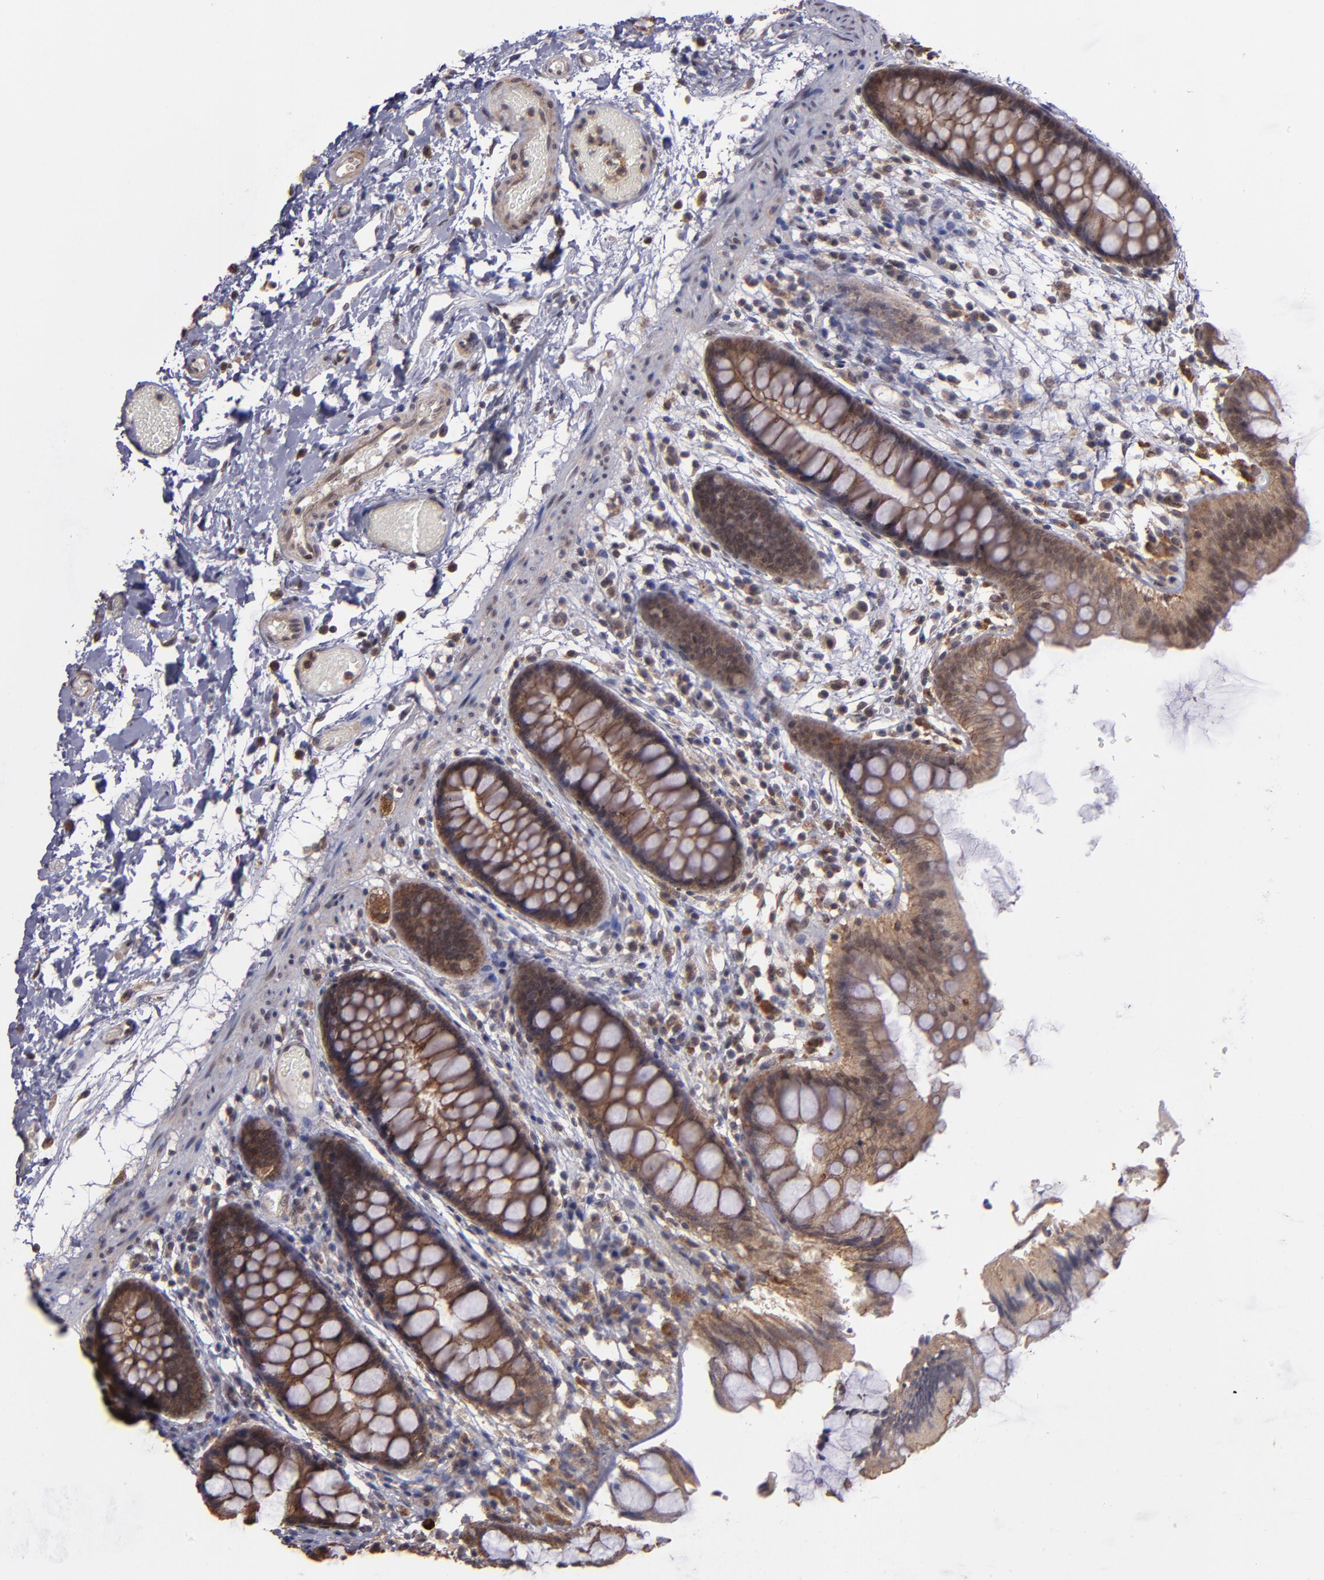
{"staining": {"intensity": "weak", "quantity": ">75%", "location": "cytoplasmic/membranous"}, "tissue": "colon", "cell_type": "Endothelial cells", "image_type": "normal", "snomed": [{"axis": "morphology", "description": "Normal tissue, NOS"}, {"axis": "topography", "description": "Smooth muscle"}, {"axis": "topography", "description": "Colon"}], "caption": "IHC staining of unremarkable colon, which demonstrates low levels of weak cytoplasmic/membranous staining in approximately >75% of endothelial cells indicating weak cytoplasmic/membranous protein expression. The staining was performed using DAB (3,3'-diaminobenzidine) (brown) for protein detection and nuclei were counterstained in hematoxylin (blue).", "gene": "SIPA1L1", "patient": {"sex": "male", "age": 67}}